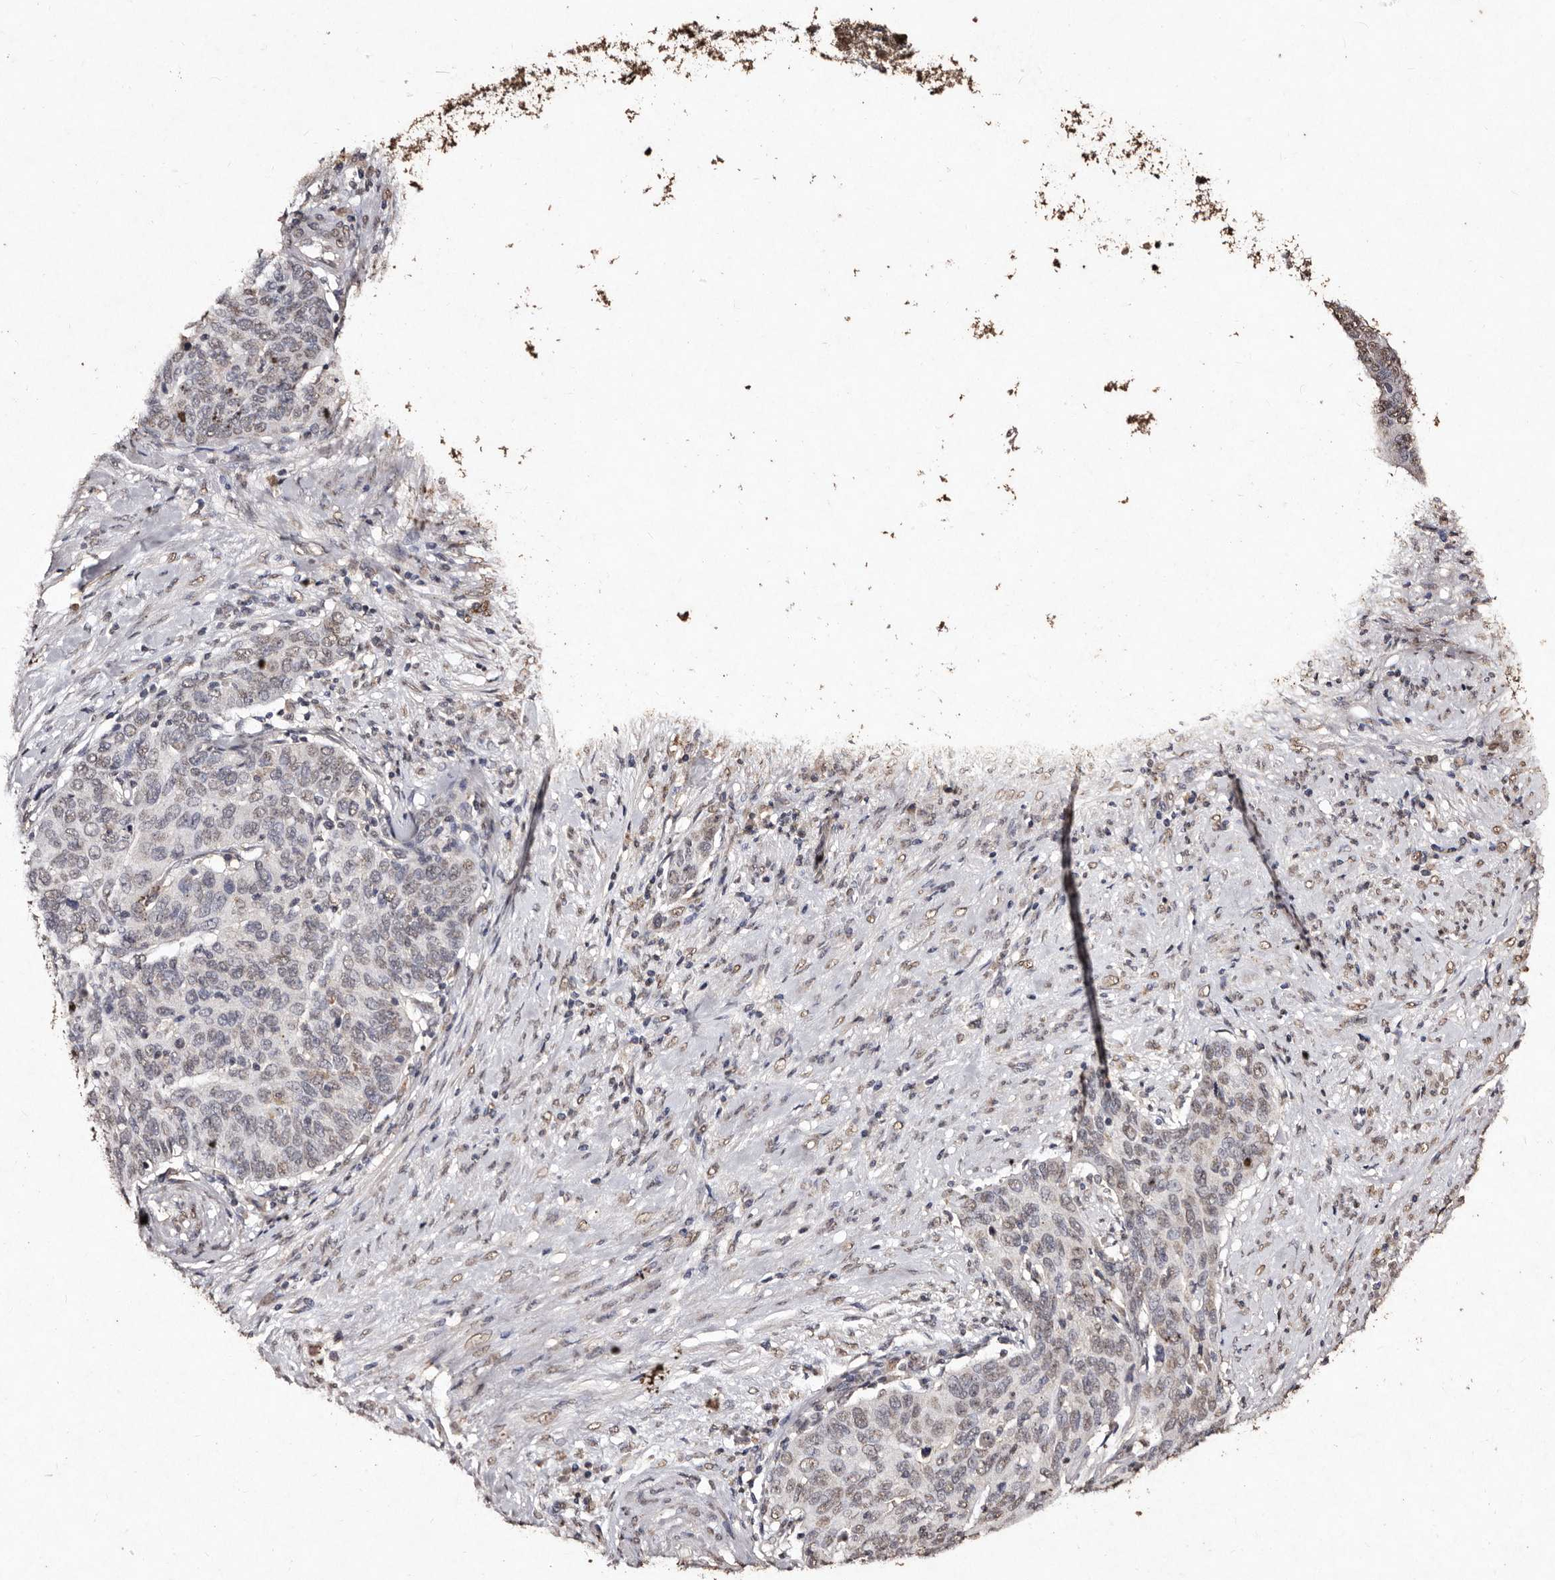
{"staining": {"intensity": "weak", "quantity": "25%-75%", "location": "nuclear"}, "tissue": "cervical cancer", "cell_type": "Tumor cells", "image_type": "cancer", "snomed": [{"axis": "morphology", "description": "Squamous cell carcinoma, NOS"}, {"axis": "topography", "description": "Cervix"}], "caption": "This is an image of immunohistochemistry (IHC) staining of cervical squamous cell carcinoma, which shows weak positivity in the nuclear of tumor cells.", "gene": "ERBB4", "patient": {"sex": "female", "age": 60}}